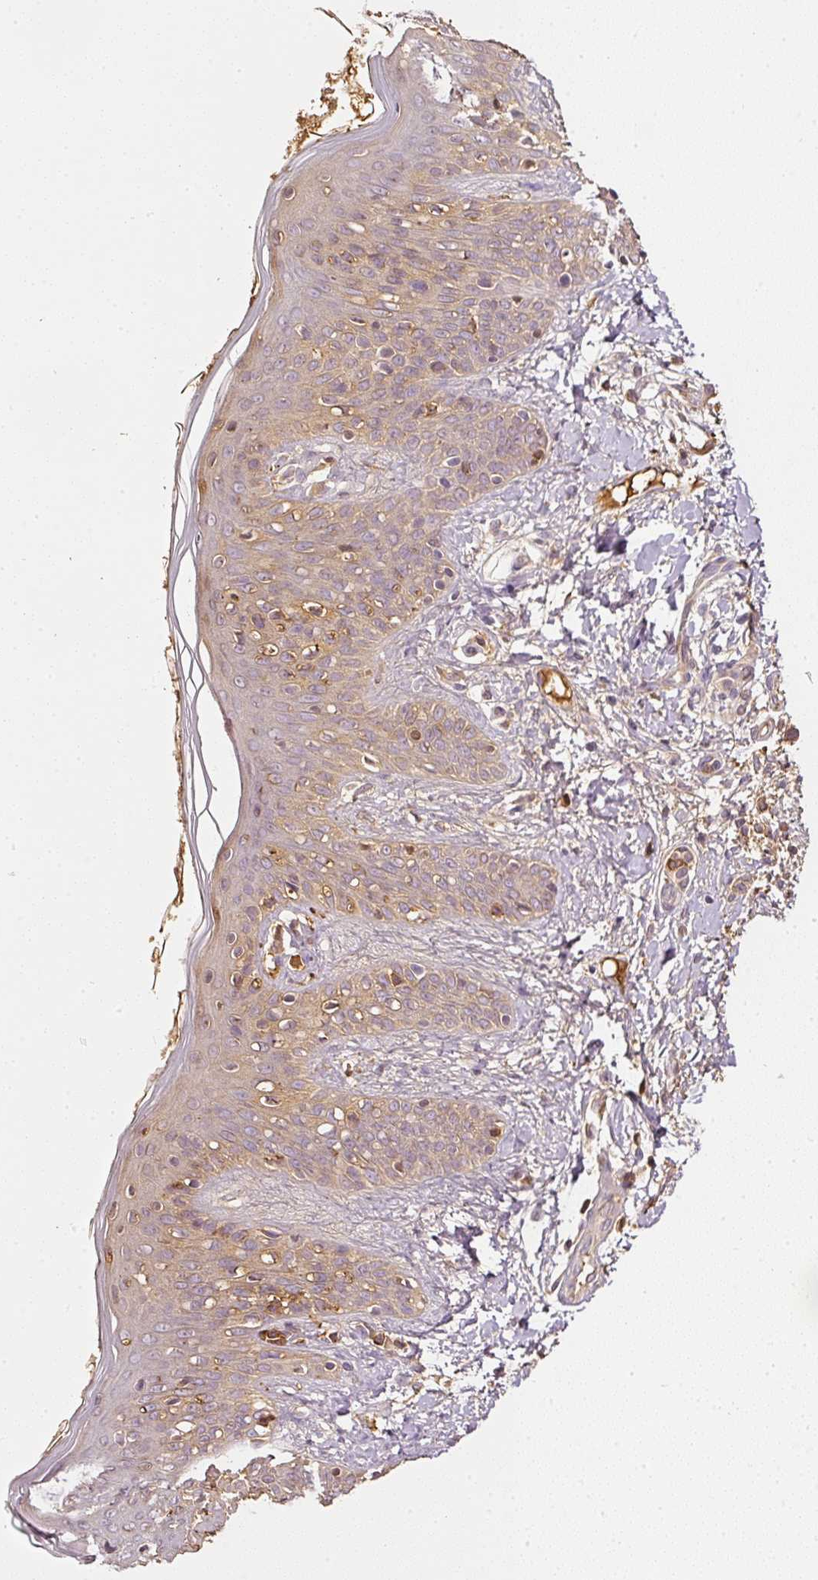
{"staining": {"intensity": "moderate", "quantity": ">75%", "location": "cytoplasmic/membranous"}, "tissue": "skin", "cell_type": "Fibroblasts", "image_type": "normal", "snomed": [{"axis": "morphology", "description": "Normal tissue, NOS"}, {"axis": "topography", "description": "Skin"}], "caption": "A histopathology image of human skin stained for a protein exhibits moderate cytoplasmic/membranous brown staining in fibroblasts. (DAB IHC with brightfield microscopy, high magnification).", "gene": "EVL", "patient": {"sex": "male", "age": 16}}